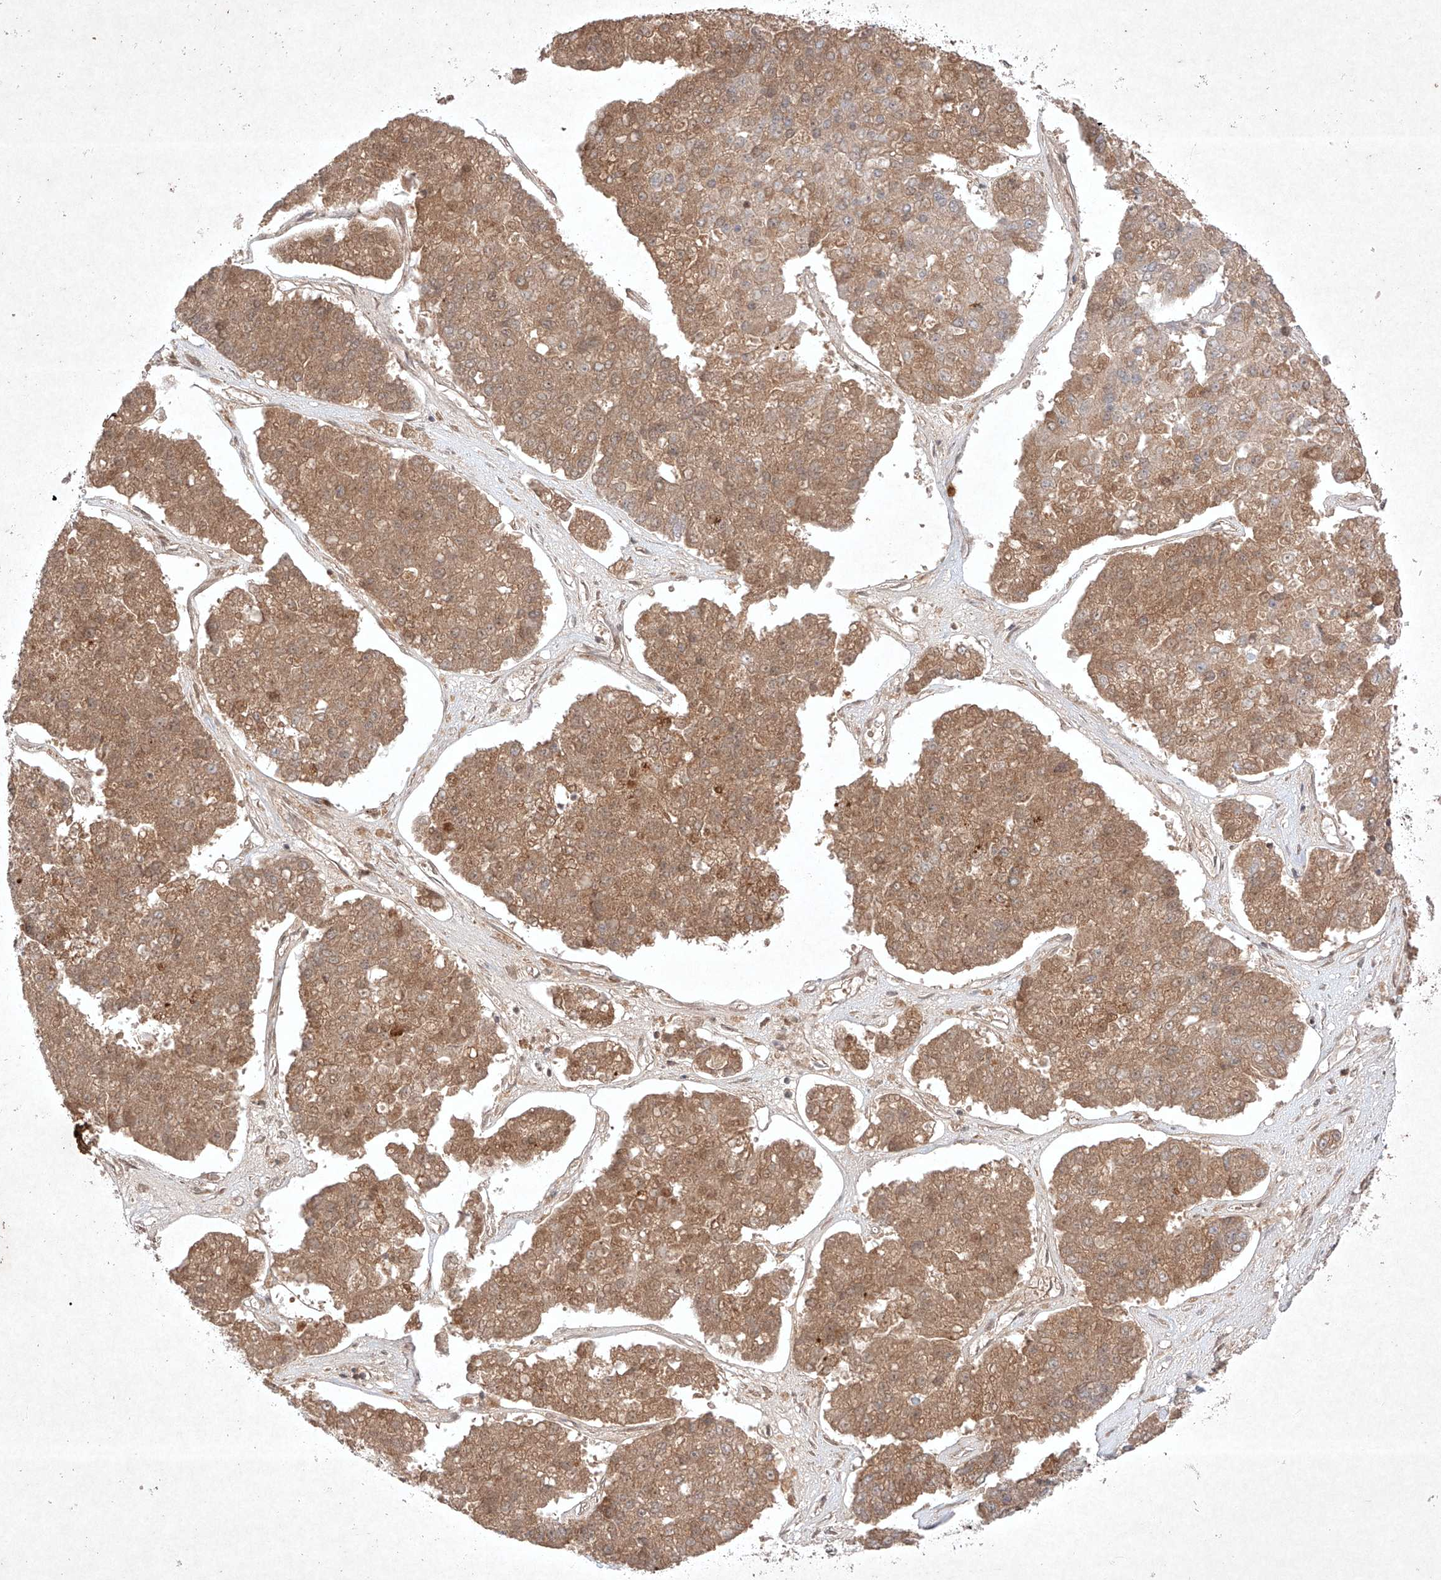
{"staining": {"intensity": "moderate", "quantity": ">75%", "location": "cytoplasmic/membranous"}, "tissue": "pancreatic cancer", "cell_type": "Tumor cells", "image_type": "cancer", "snomed": [{"axis": "morphology", "description": "Adenocarcinoma, NOS"}, {"axis": "topography", "description": "Pancreas"}], "caption": "Immunohistochemical staining of pancreatic adenocarcinoma displays moderate cytoplasmic/membranous protein positivity in approximately >75% of tumor cells.", "gene": "RNF31", "patient": {"sex": "male", "age": 50}}